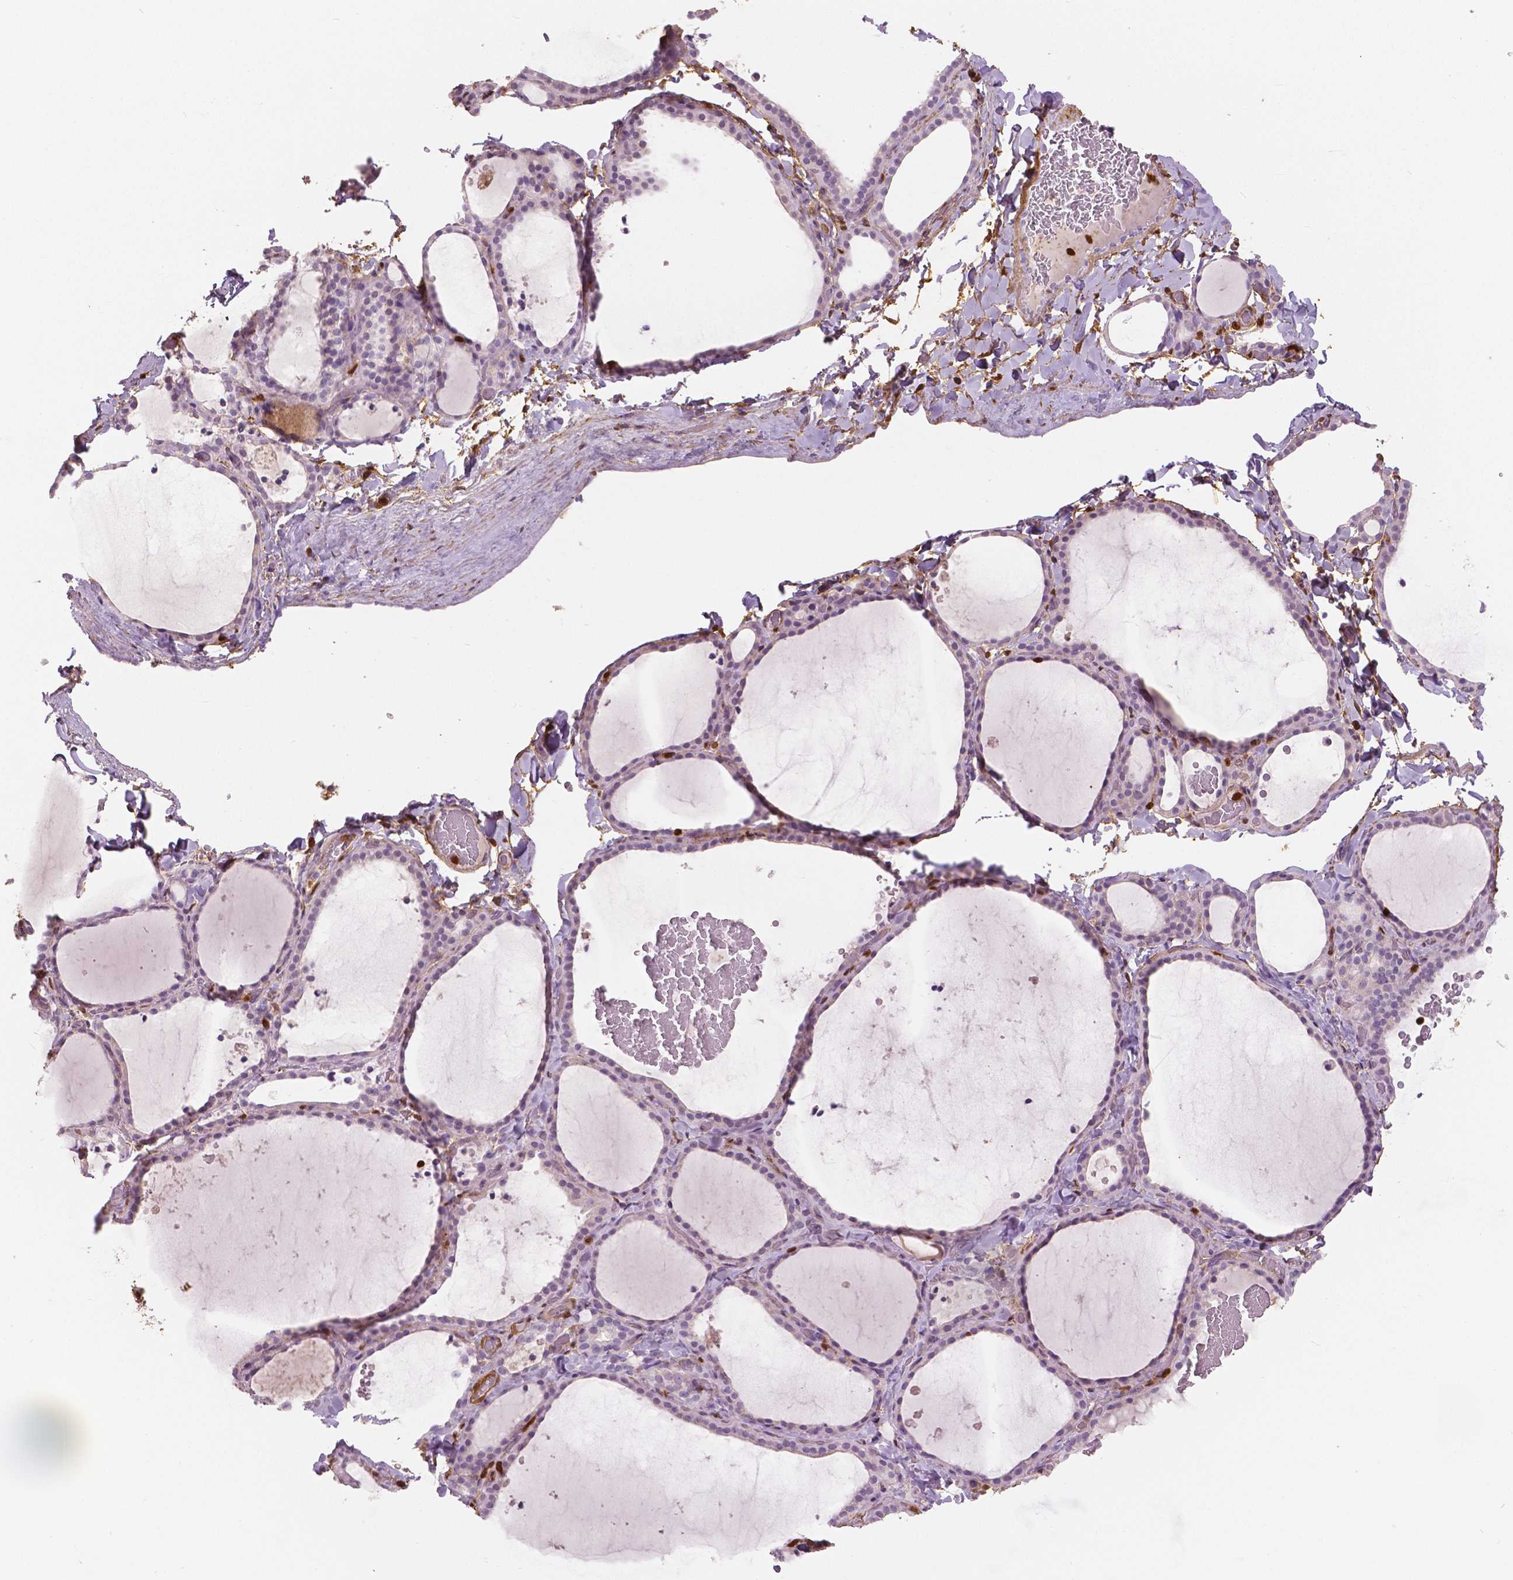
{"staining": {"intensity": "negative", "quantity": "none", "location": "none"}, "tissue": "thyroid gland", "cell_type": "Glandular cells", "image_type": "normal", "snomed": [{"axis": "morphology", "description": "Normal tissue, NOS"}, {"axis": "topography", "description": "Thyroid gland"}], "caption": "This is an immunohistochemistry micrograph of unremarkable human thyroid gland. There is no expression in glandular cells.", "gene": "S100A4", "patient": {"sex": "female", "age": 22}}